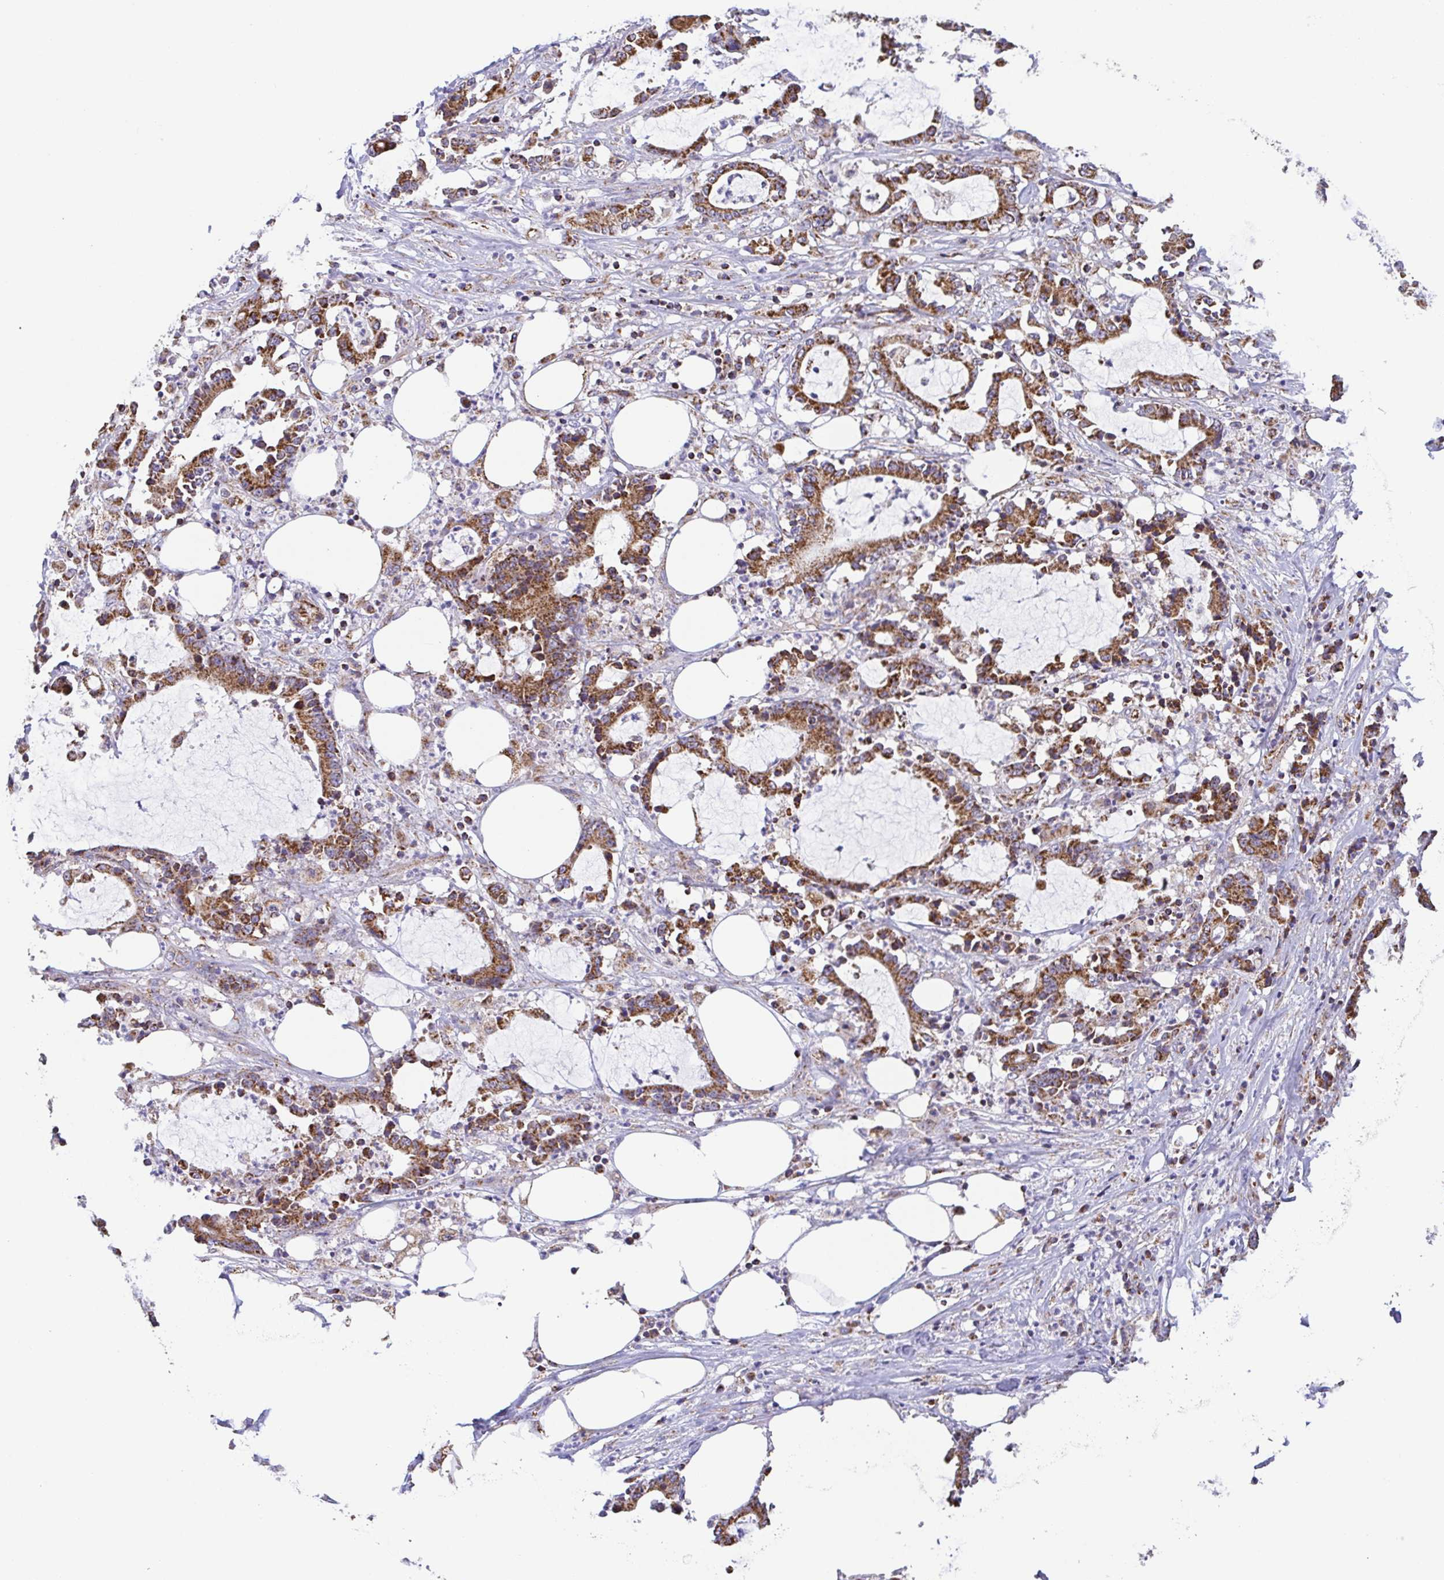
{"staining": {"intensity": "moderate", "quantity": ">75%", "location": "cytoplasmic/membranous"}, "tissue": "stomach cancer", "cell_type": "Tumor cells", "image_type": "cancer", "snomed": [{"axis": "morphology", "description": "Adenocarcinoma, NOS"}, {"axis": "topography", "description": "Stomach, upper"}], "caption": "Approximately >75% of tumor cells in stomach cancer (adenocarcinoma) demonstrate moderate cytoplasmic/membranous protein staining as visualized by brown immunohistochemical staining.", "gene": "GINM1", "patient": {"sex": "male", "age": 68}}